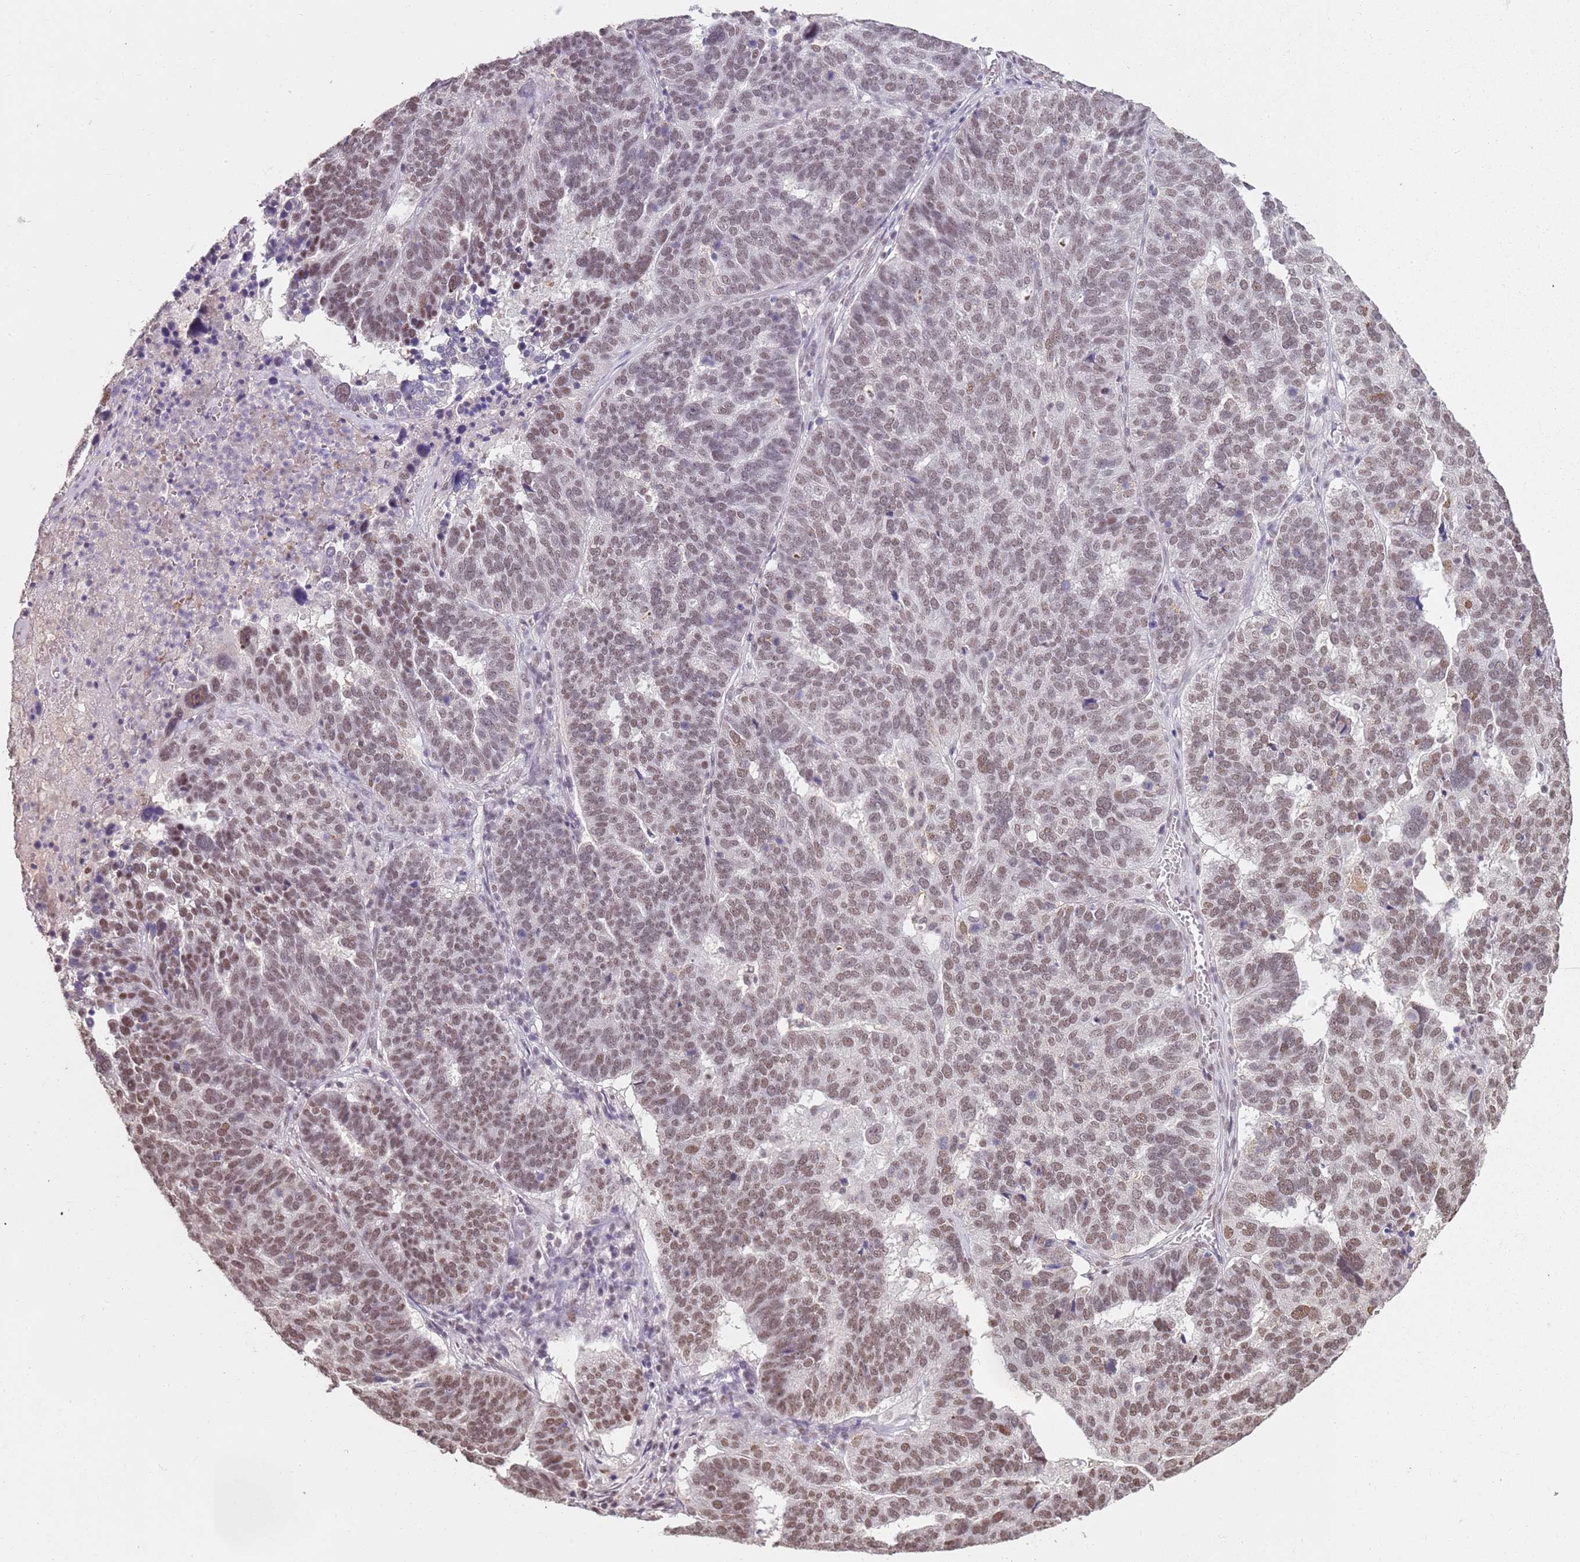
{"staining": {"intensity": "moderate", "quantity": ">75%", "location": "nuclear"}, "tissue": "ovarian cancer", "cell_type": "Tumor cells", "image_type": "cancer", "snomed": [{"axis": "morphology", "description": "Cystadenocarcinoma, serous, NOS"}, {"axis": "topography", "description": "Ovary"}], "caption": "Approximately >75% of tumor cells in human ovarian cancer demonstrate moderate nuclear protein positivity as visualized by brown immunohistochemical staining.", "gene": "ARL14EP", "patient": {"sex": "female", "age": 59}}